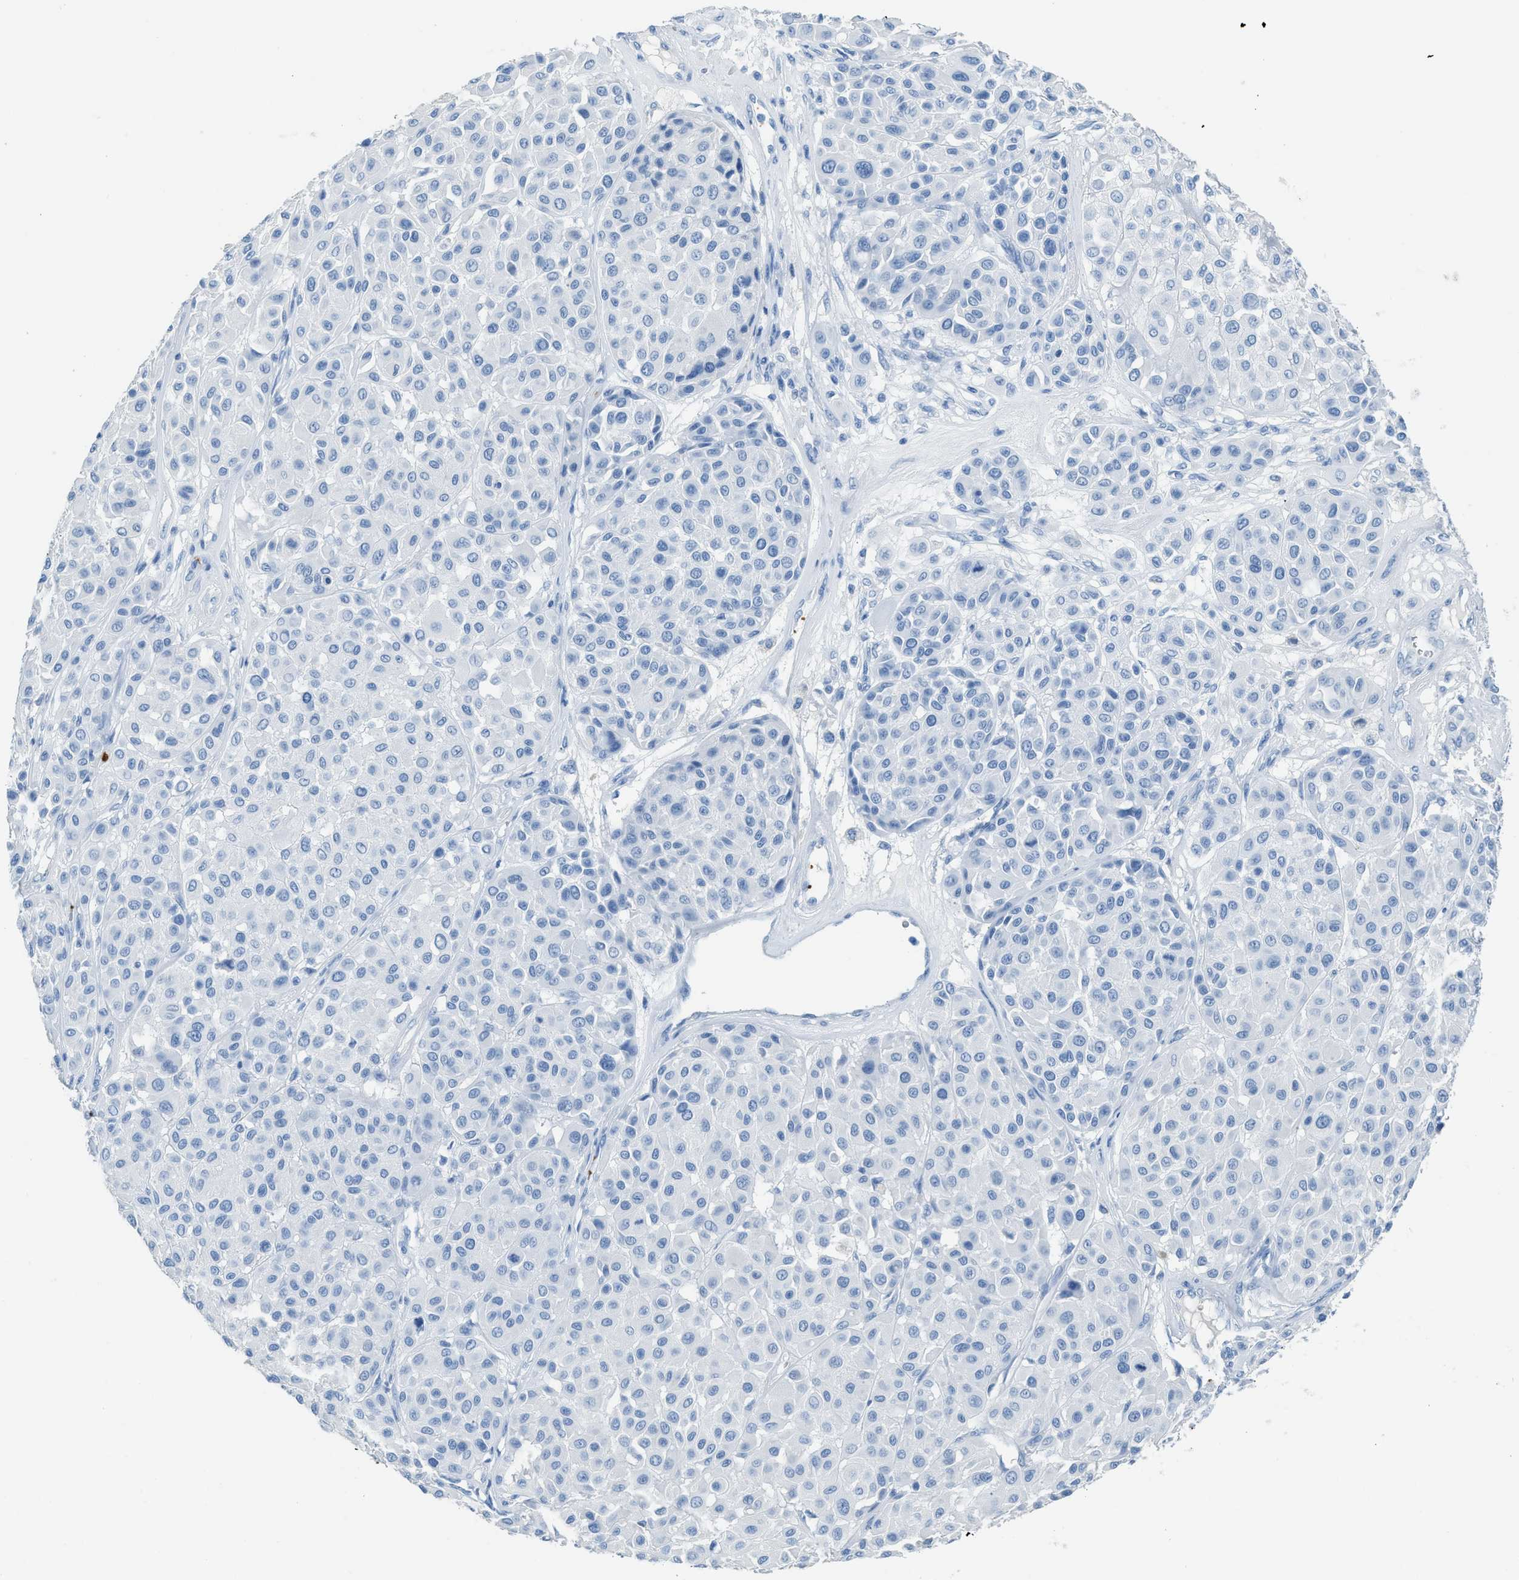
{"staining": {"intensity": "negative", "quantity": "none", "location": "none"}, "tissue": "melanoma", "cell_type": "Tumor cells", "image_type": "cancer", "snomed": [{"axis": "morphology", "description": "Malignant melanoma, Metastatic site"}, {"axis": "topography", "description": "Soft tissue"}], "caption": "The image demonstrates no significant positivity in tumor cells of melanoma.", "gene": "FAIM2", "patient": {"sex": "male", "age": 41}}